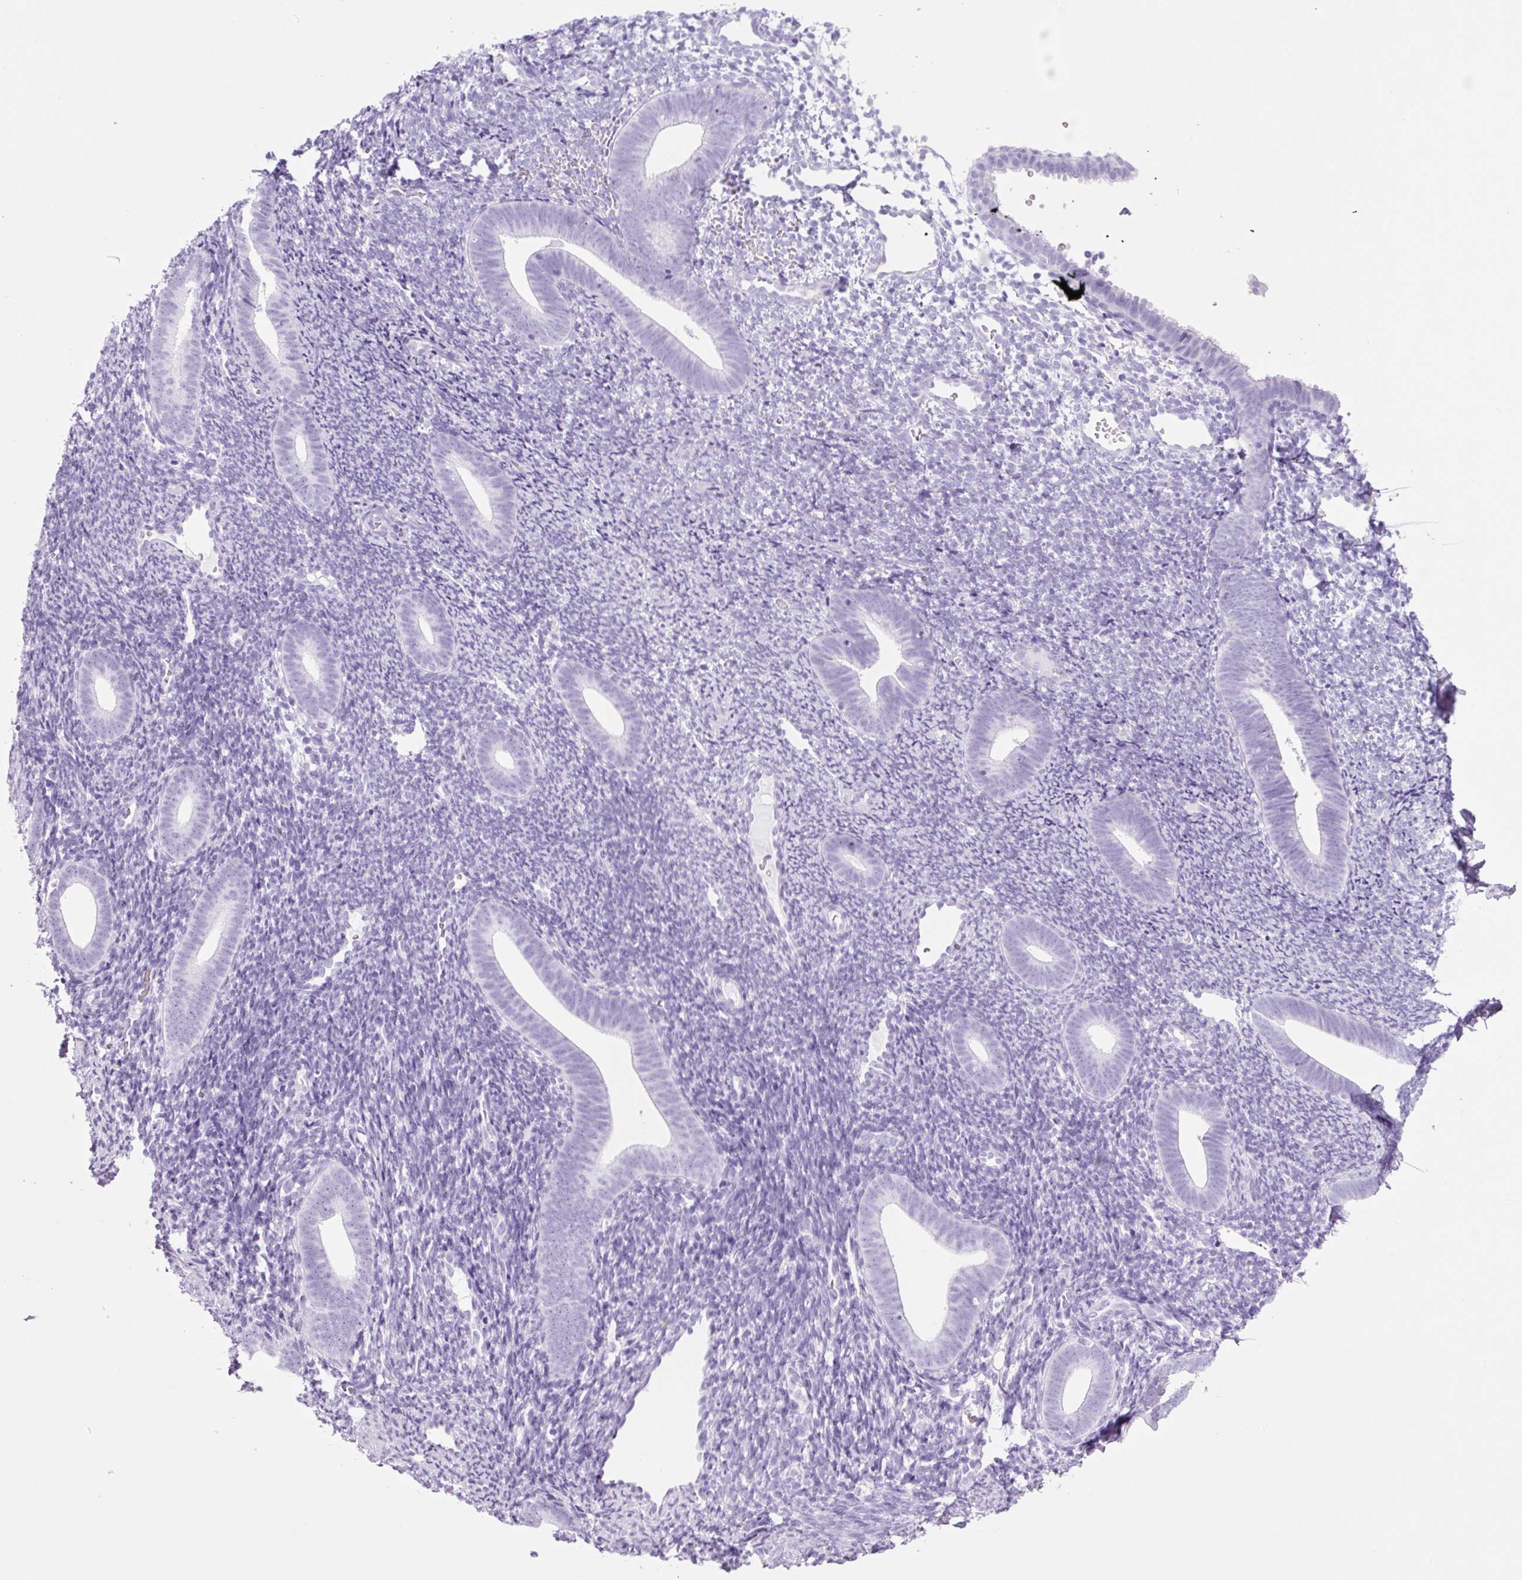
{"staining": {"intensity": "negative", "quantity": "none", "location": "none"}, "tissue": "endometrium", "cell_type": "Cells in endometrial stroma", "image_type": "normal", "snomed": [{"axis": "morphology", "description": "Normal tissue, NOS"}, {"axis": "topography", "description": "Endometrium"}], "caption": "DAB immunohistochemical staining of unremarkable human endometrium demonstrates no significant positivity in cells in endometrial stroma. (DAB (3,3'-diaminobenzidine) immunohistochemistry, high magnification).", "gene": "ADSS1", "patient": {"sex": "female", "age": 39}}